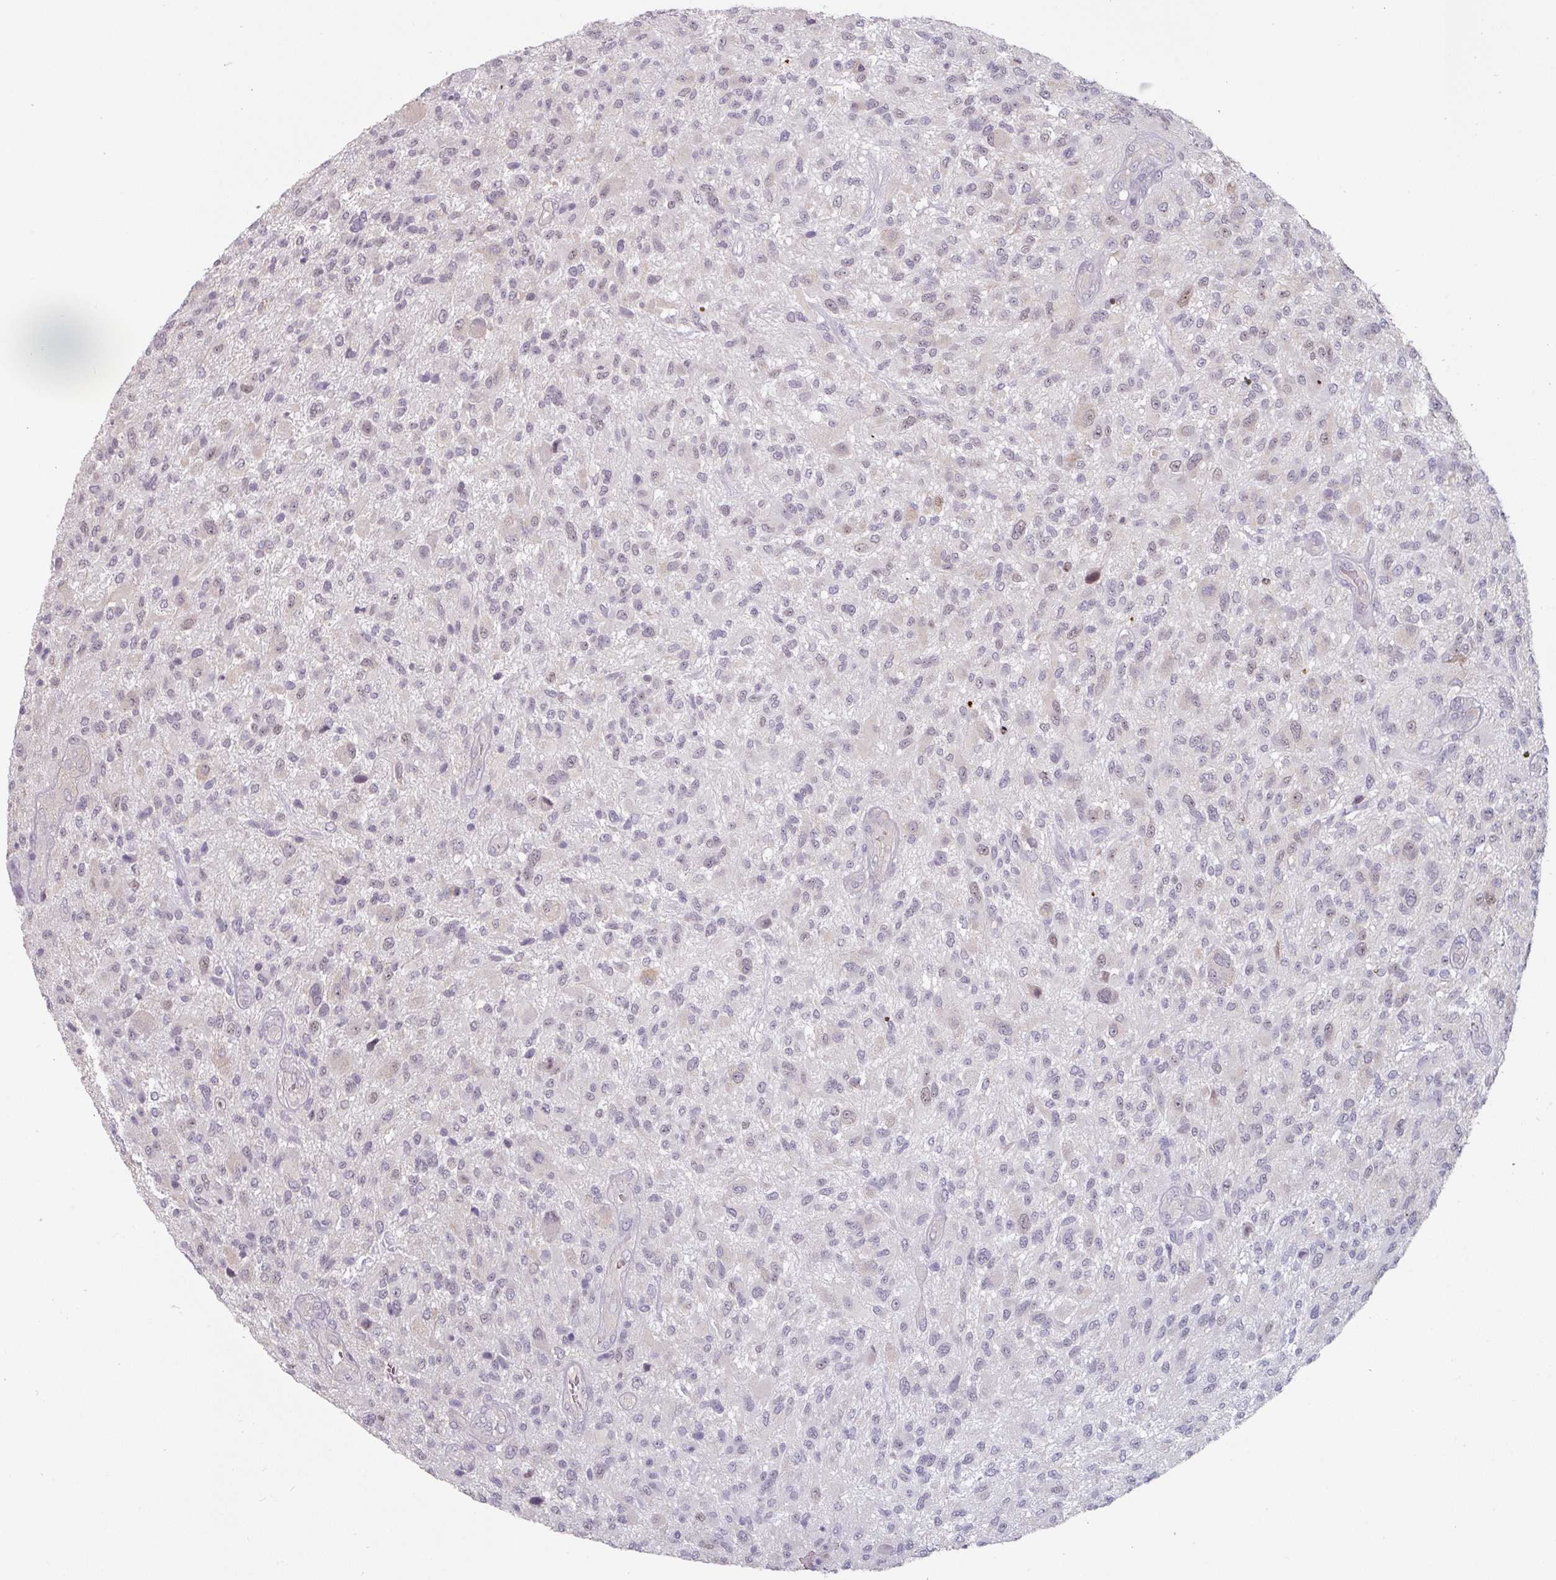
{"staining": {"intensity": "negative", "quantity": "none", "location": "none"}, "tissue": "glioma", "cell_type": "Tumor cells", "image_type": "cancer", "snomed": [{"axis": "morphology", "description": "Glioma, malignant, High grade"}, {"axis": "topography", "description": "Brain"}], "caption": "Tumor cells are negative for protein expression in human malignant glioma (high-grade). The staining was performed using DAB (3,3'-diaminobenzidine) to visualize the protein expression in brown, while the nuclei were stained in blue with hematoxylin (Magnification: 20x).", "gene": "ZBTB6", "patient": {"sex": "male", "age": 47}}